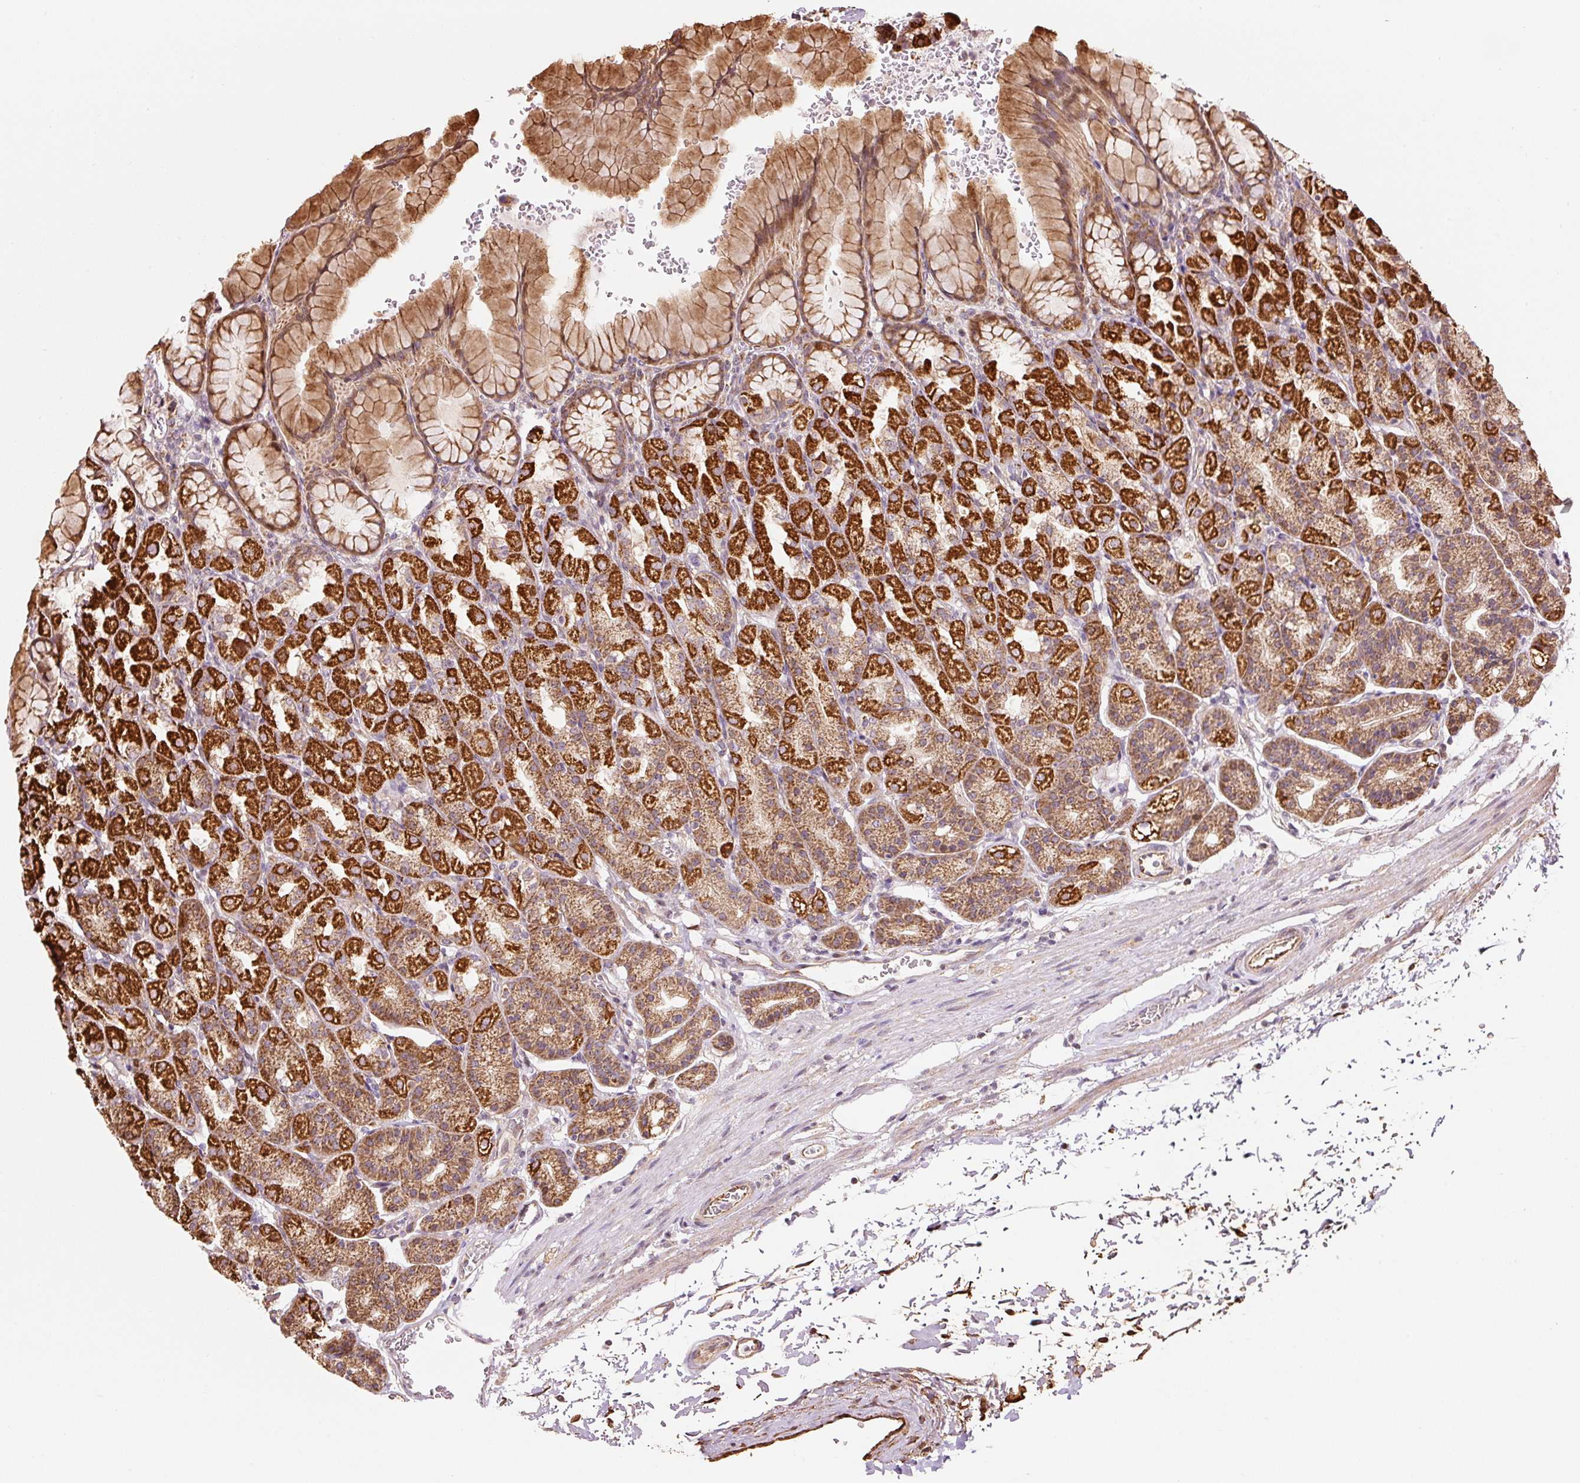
{"staining": {"intensity": "strong", "quantity": ">75%", "location": "cytoplasmic/membranous"}, "tissue": "stomach", "cell_type": "Glandular cells", "image_type": "normal", "snomed": [{"axis": "morphology", "description": "Normal tissue, NOS"}, {"axis": "topography", "description": "Stomach, upper"}], "caption": "Immunohistochemical staining of unremarkable stomach displays strong cytoplasmic/membranous protein staining in about >75% of glandular cells. (IHC, brightfield microscopy, high magnification).", "gene": "ETF1", "patient": {"sex": "female", "age": 81}}